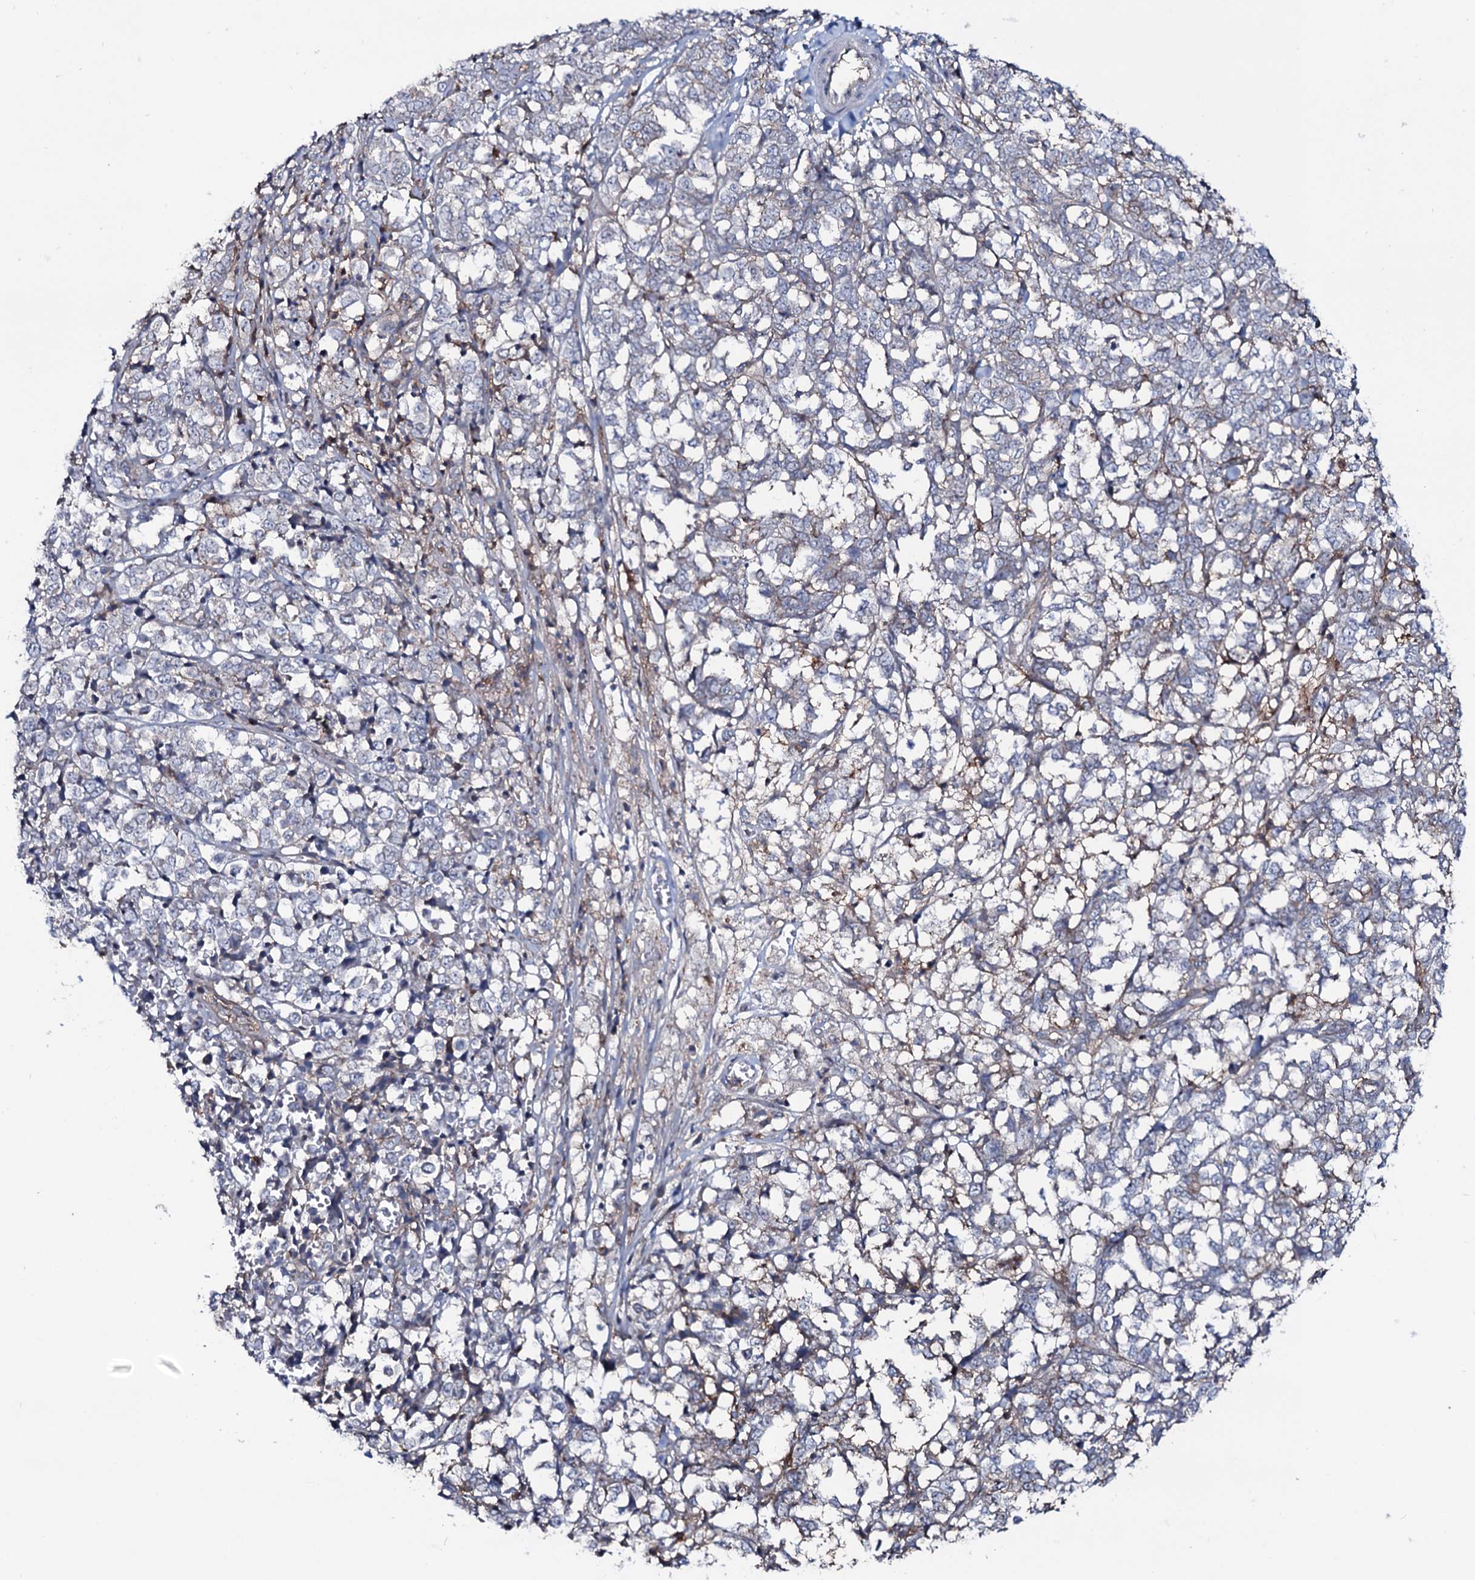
{"staining": {"intensity": "negative", "quantity": "none", "location": "none"}, "tissue": "melanoma", "cell_type": "Tumor cells", "image_type": "cancer", "snomed": [{"axis": "morphology", "description": "Malignant melanoma, NOS"}, {"axis": "topography", "description": "Skin"}], "caption": "Tumor cells are negative for brown protein staining in malignant melanoma.", "gene": "SNAP23", "patient": {"sex": "female", "age": 72}}